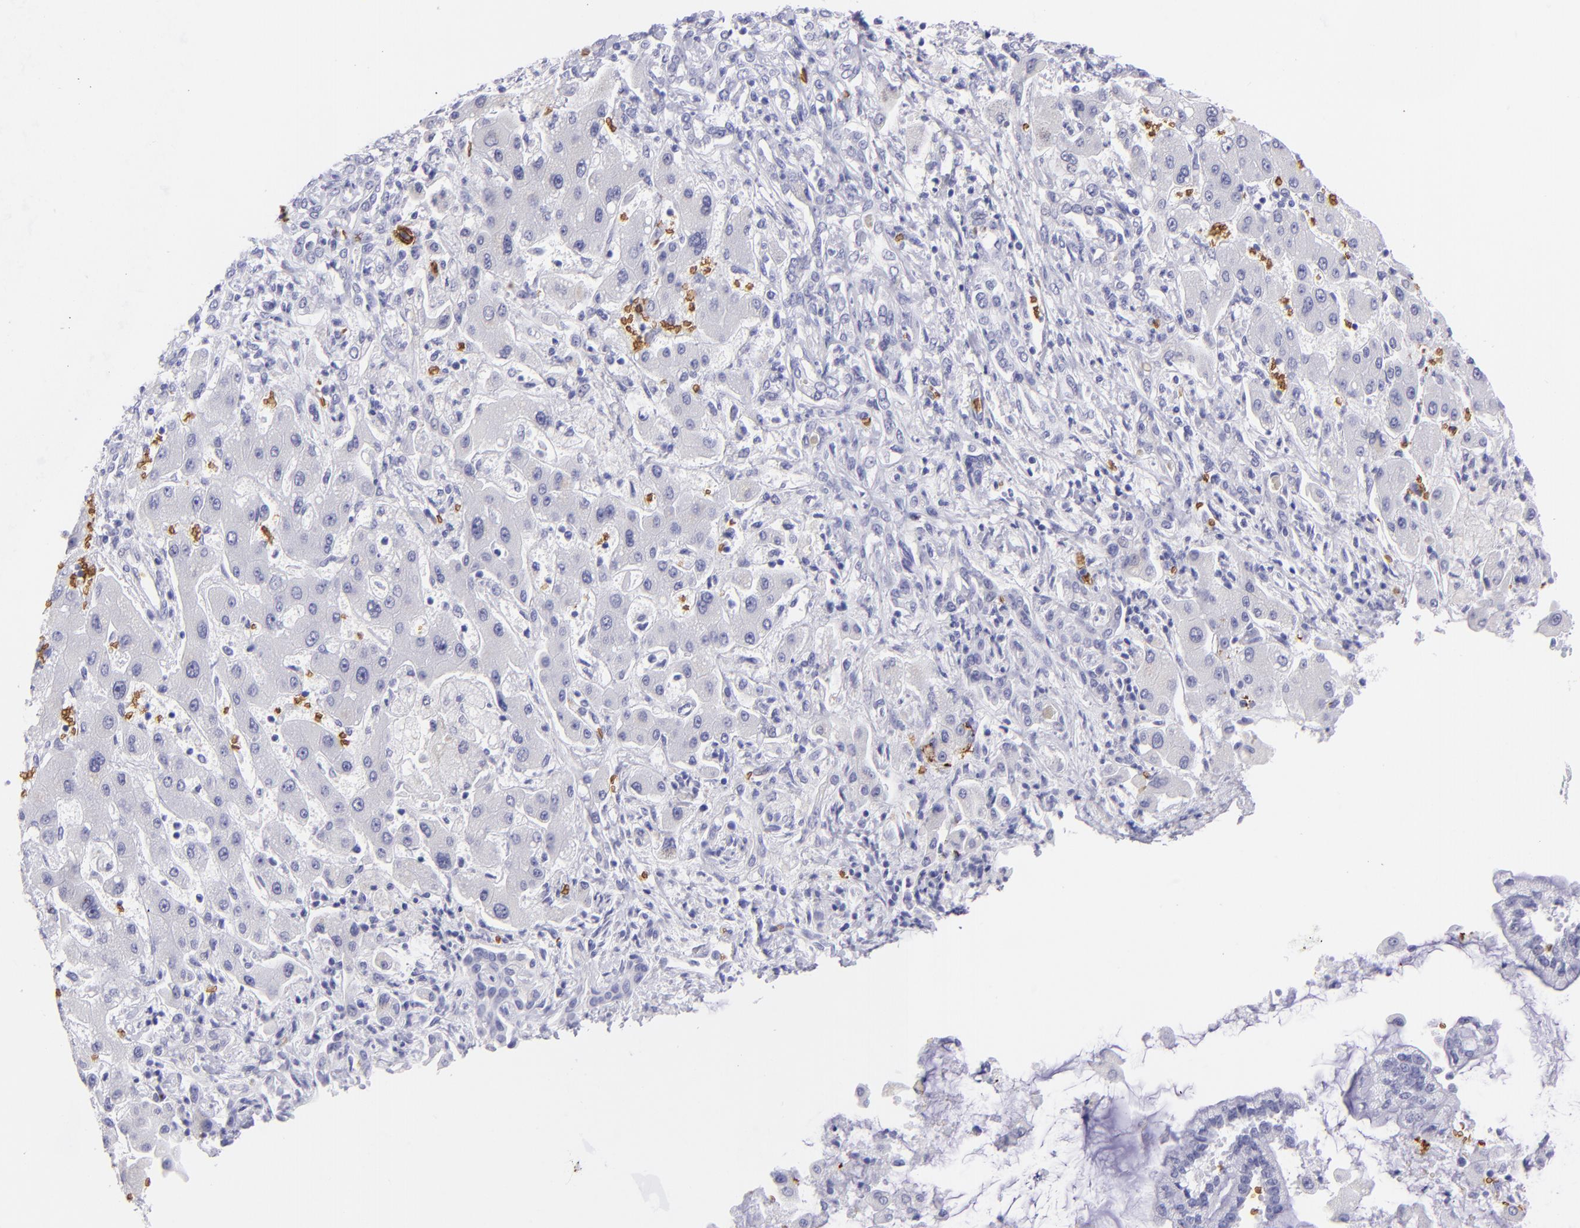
{"staining": {"intensity": "negative", "quantity": "none", "location": "none"}, "tissue": "liver cancer", "cell_type": "Tumor cells", "image_type": "cancer", "snomed": [{"axis": "morphology", "description": "Cholangiocarcinoma"}, {"axis": "topography", "description": "Liver"}], "caption": "Photomicrograph shows no significant protein expression in tumor cells of liver cancer.", "gene": "GYPA", "patient": {"sex": "male", "age": 50}}